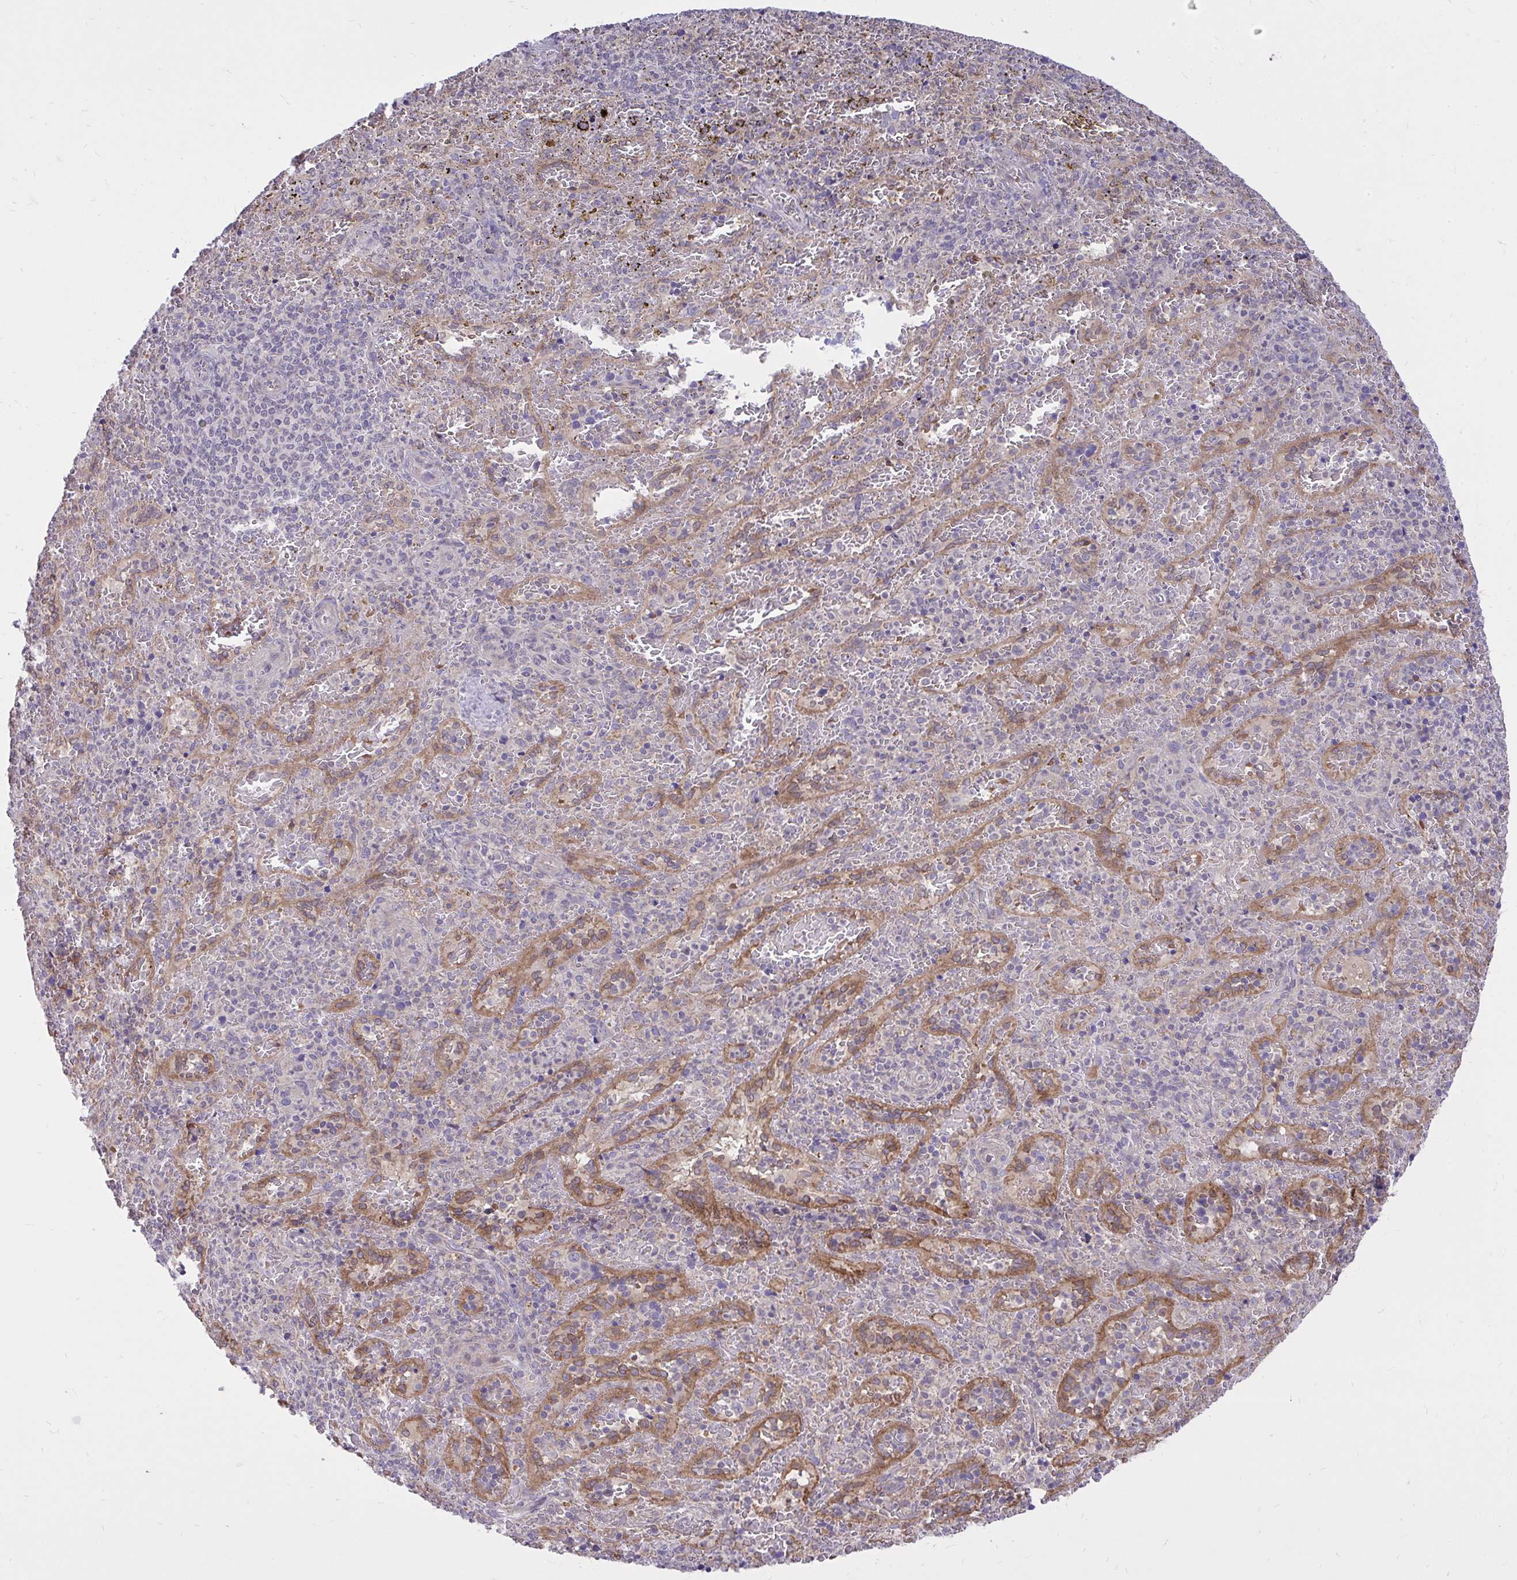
{"staining": {"intensity": "negative", "quantity": "none", "location": "none"}, "tissue": "spleen", "cell_type": "Cells in red pulp", "image_type": "normal", "snomed": [{"axis": "morphology", "description": "Normal tissue, NOS"}, {"axis": "topography", "description": "Spleen"}], "caption": "An image of human spleen is negative for staining in cells in red pulp. The staining was performed using DAB (3,3'-diaminobenzidine) to visualize the protein expression in brown, while the nuclei were stained in blue with hematoxylin (Magnification: 20x).", "gene": "DPY19L1", "patient": {"sex": "female", "age": 50}}